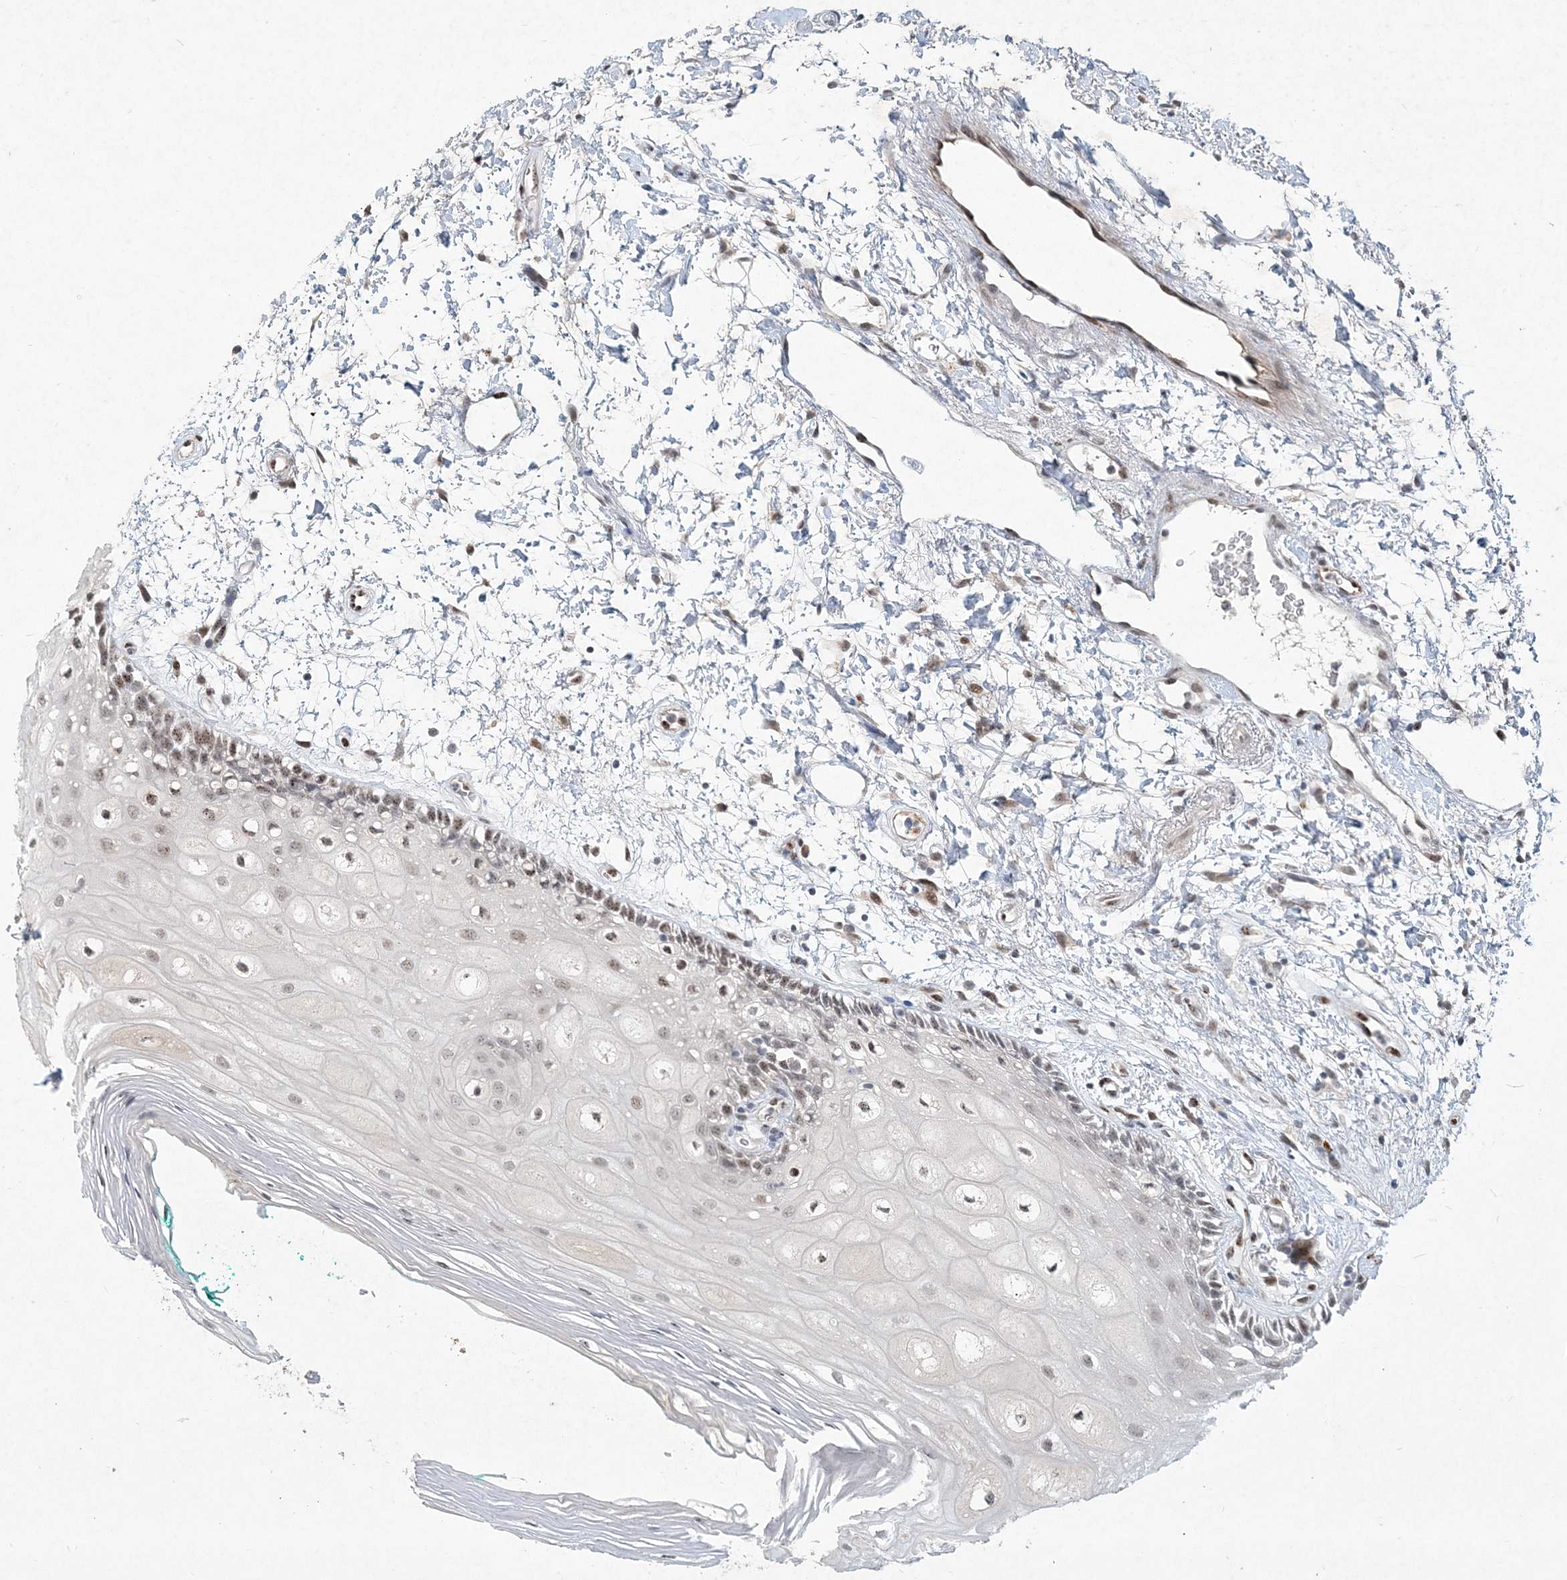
{"staining": {"intensity": "weak", "quantity": "25%-75%", "location": "nuclear"}, "tissue": "oral mucosa", "cell_type": "Squamous epithelial cells", "image_type": "normal", "snomed": [{"axis": "morphology", "description": "Normal tissue, NOS"}, {"axis": "topography", "description": "Skeletal muscle"}, {"axis": "topography", "description": "Oral tissue"}, {"axis": "topography", "description": "Peripheral nerve tissue"}], "caption": "A high-resolution histopathology image shows IHC staining of normal oral mucosa, which reveals weak nuclear expression in approximately 25%-75% of squamous epithelial cells. Nuclei are stained in blue.", "gene": "GIN1", "patient": {"sex": "female", "age": 84}}